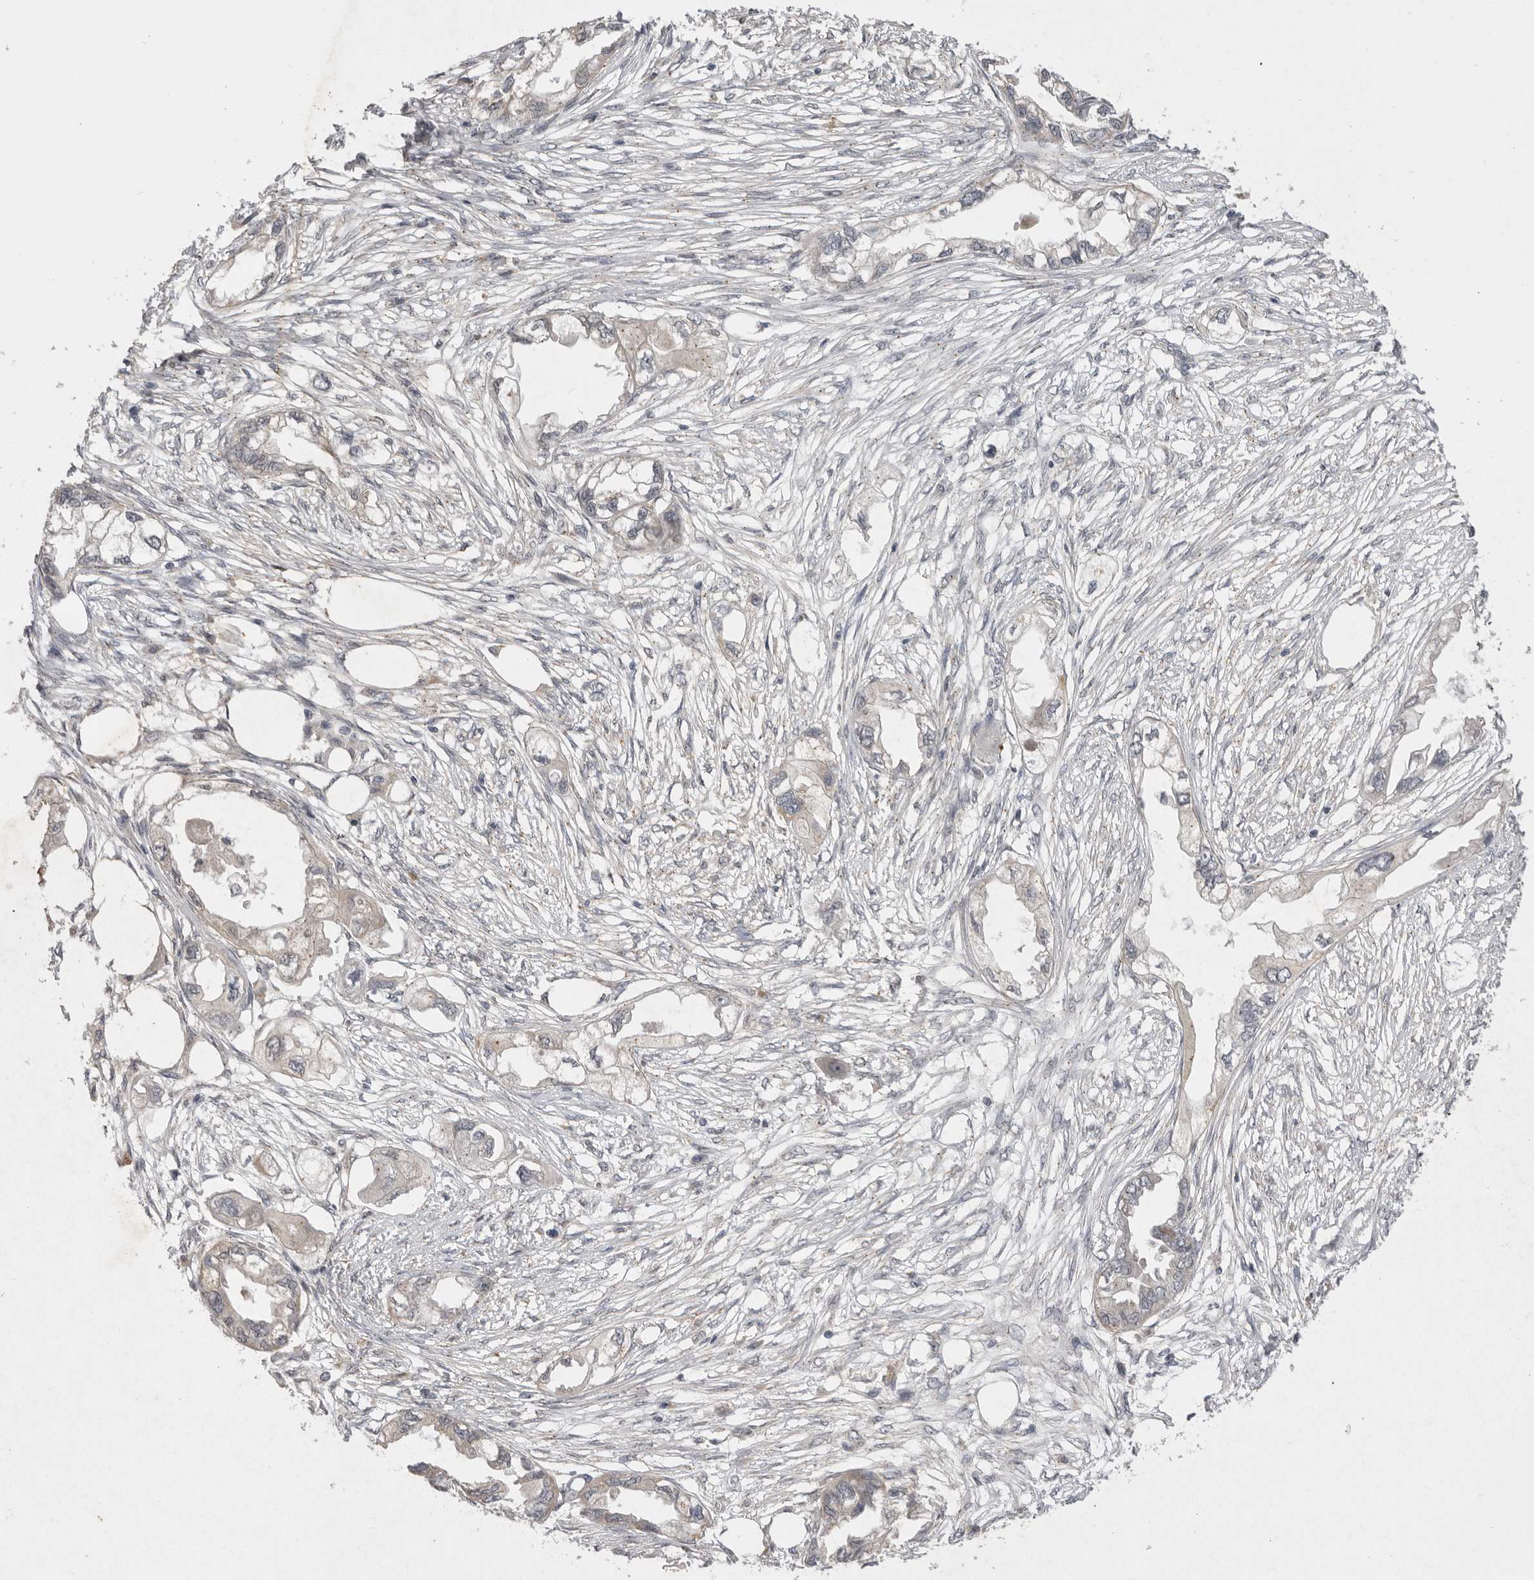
{"staining": {"intensity": "negative", "quantity": "none", "location": "none"}, "tissue": "endometrial cancer", "cell_type": "Tumor cells", "image_type": "cancer", "snomed": [{"axis": "morphology", "description": "Adenocarcinoma, NOS"}, {"axis": "morphology", "description": "Adenocarcinoma, metastatic, NOS"}, {"axis": "topography", "description": "Adipose tissue"}, {"axis": "topography", "description": "Endometrium"}], "caption": "Histopathology image shows no protein positivity in tumor cells of adenocarcinoma (endometrial) tissue. (DAB immunohistochemistry (IHC) visualized using brightfield microscopy, high magnification).", "gene": "TLR3", "patient": {"sex": "female", "age": 67}}